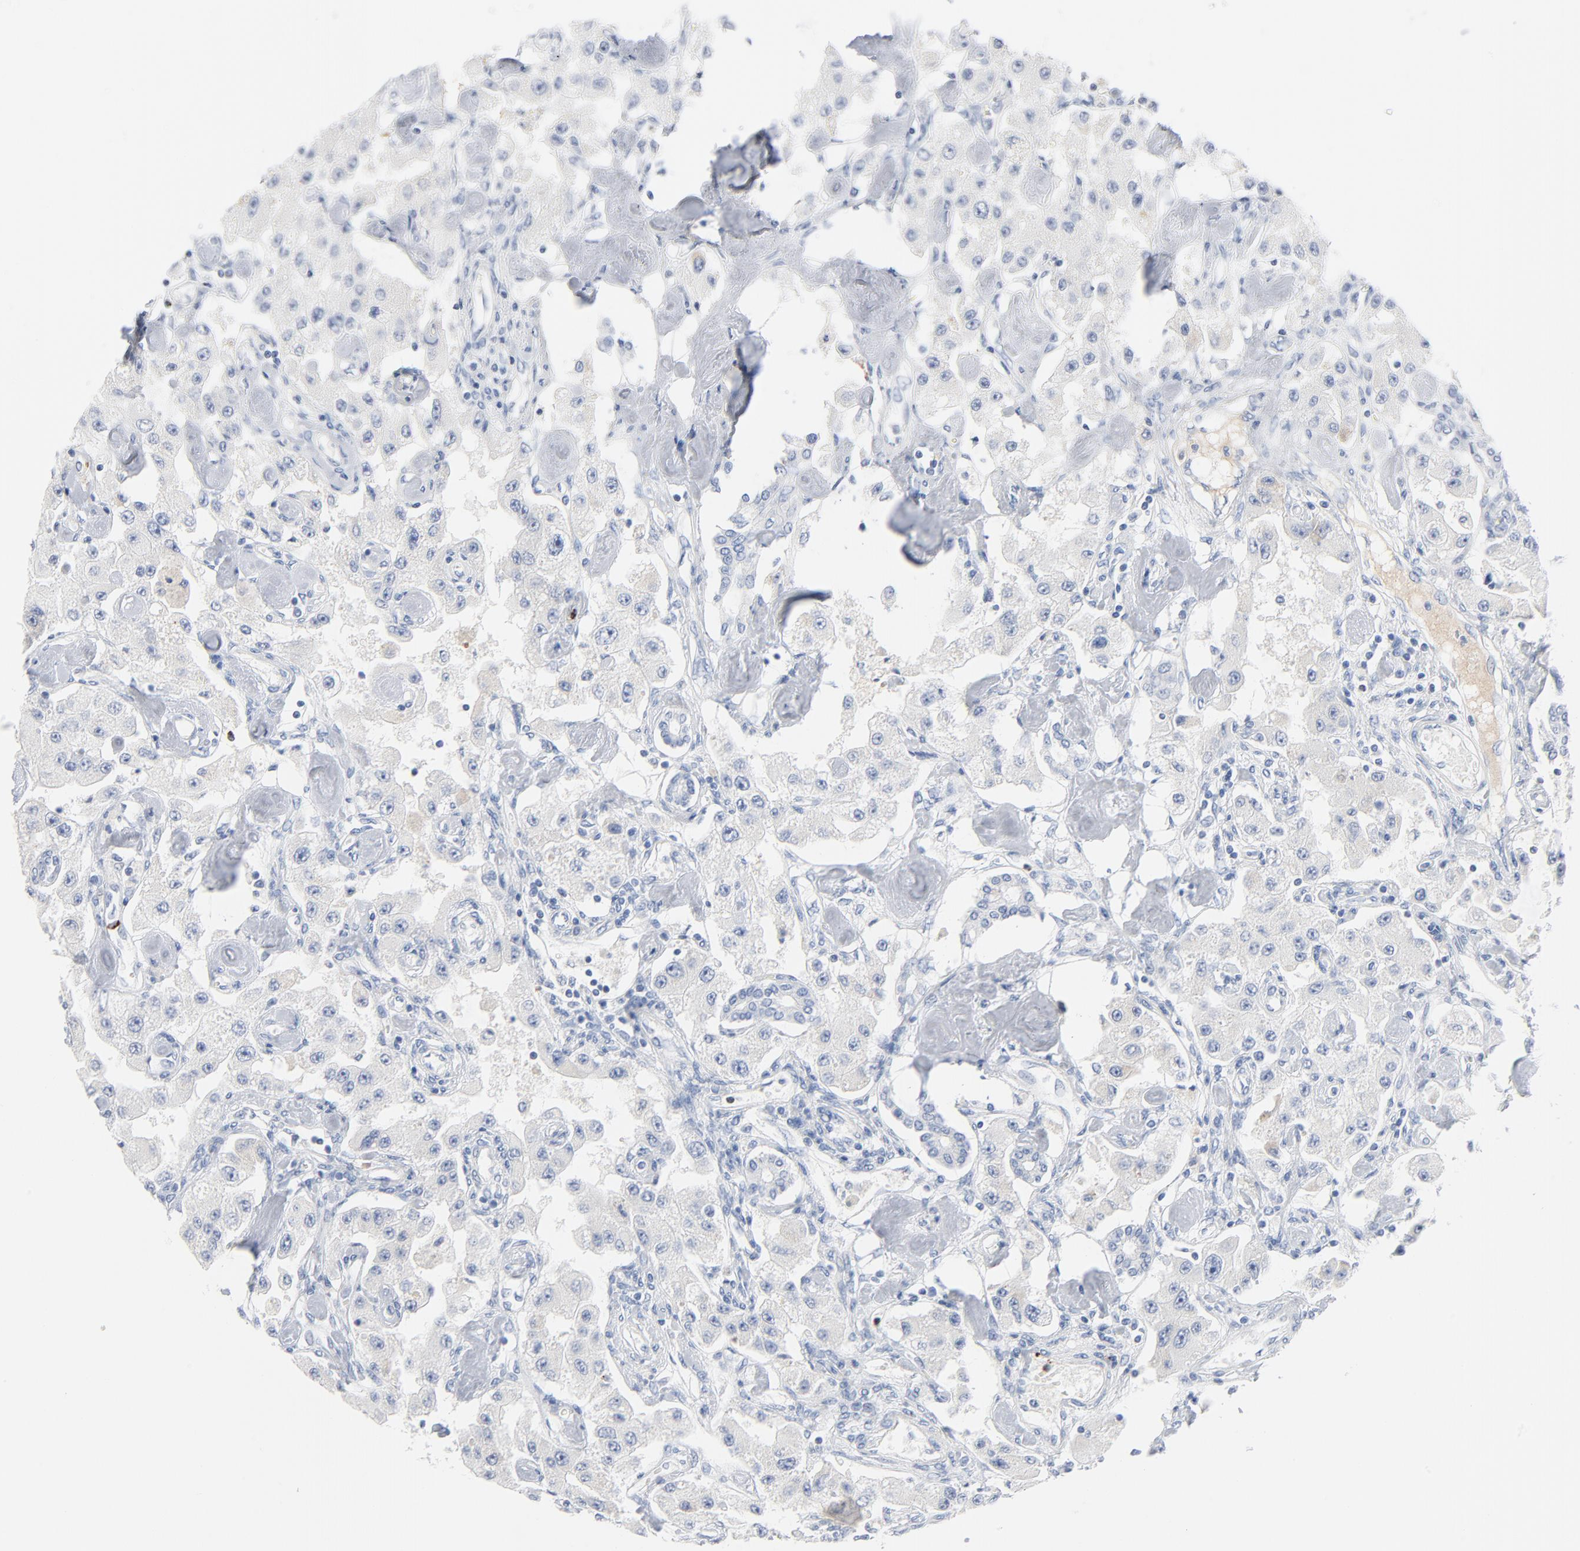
{"staining": {"intensity": "negative", "quantity": "none", "location": "none"}, "tissue": "carcinoid", "cell_type": "Tumor cells", "image_type": "cancer", "snomed": [{"axis": "morphology", "description": "Carcinoid, malignant, NOS"}, {"axis": "topography", "description": "Lung"}], "caption": "Human carcinoid stained for a protein using IHC demonstrates no positivity in tumor cells.", "gene": "GZMB", "patient": {"sex": "male", "age": 60}}